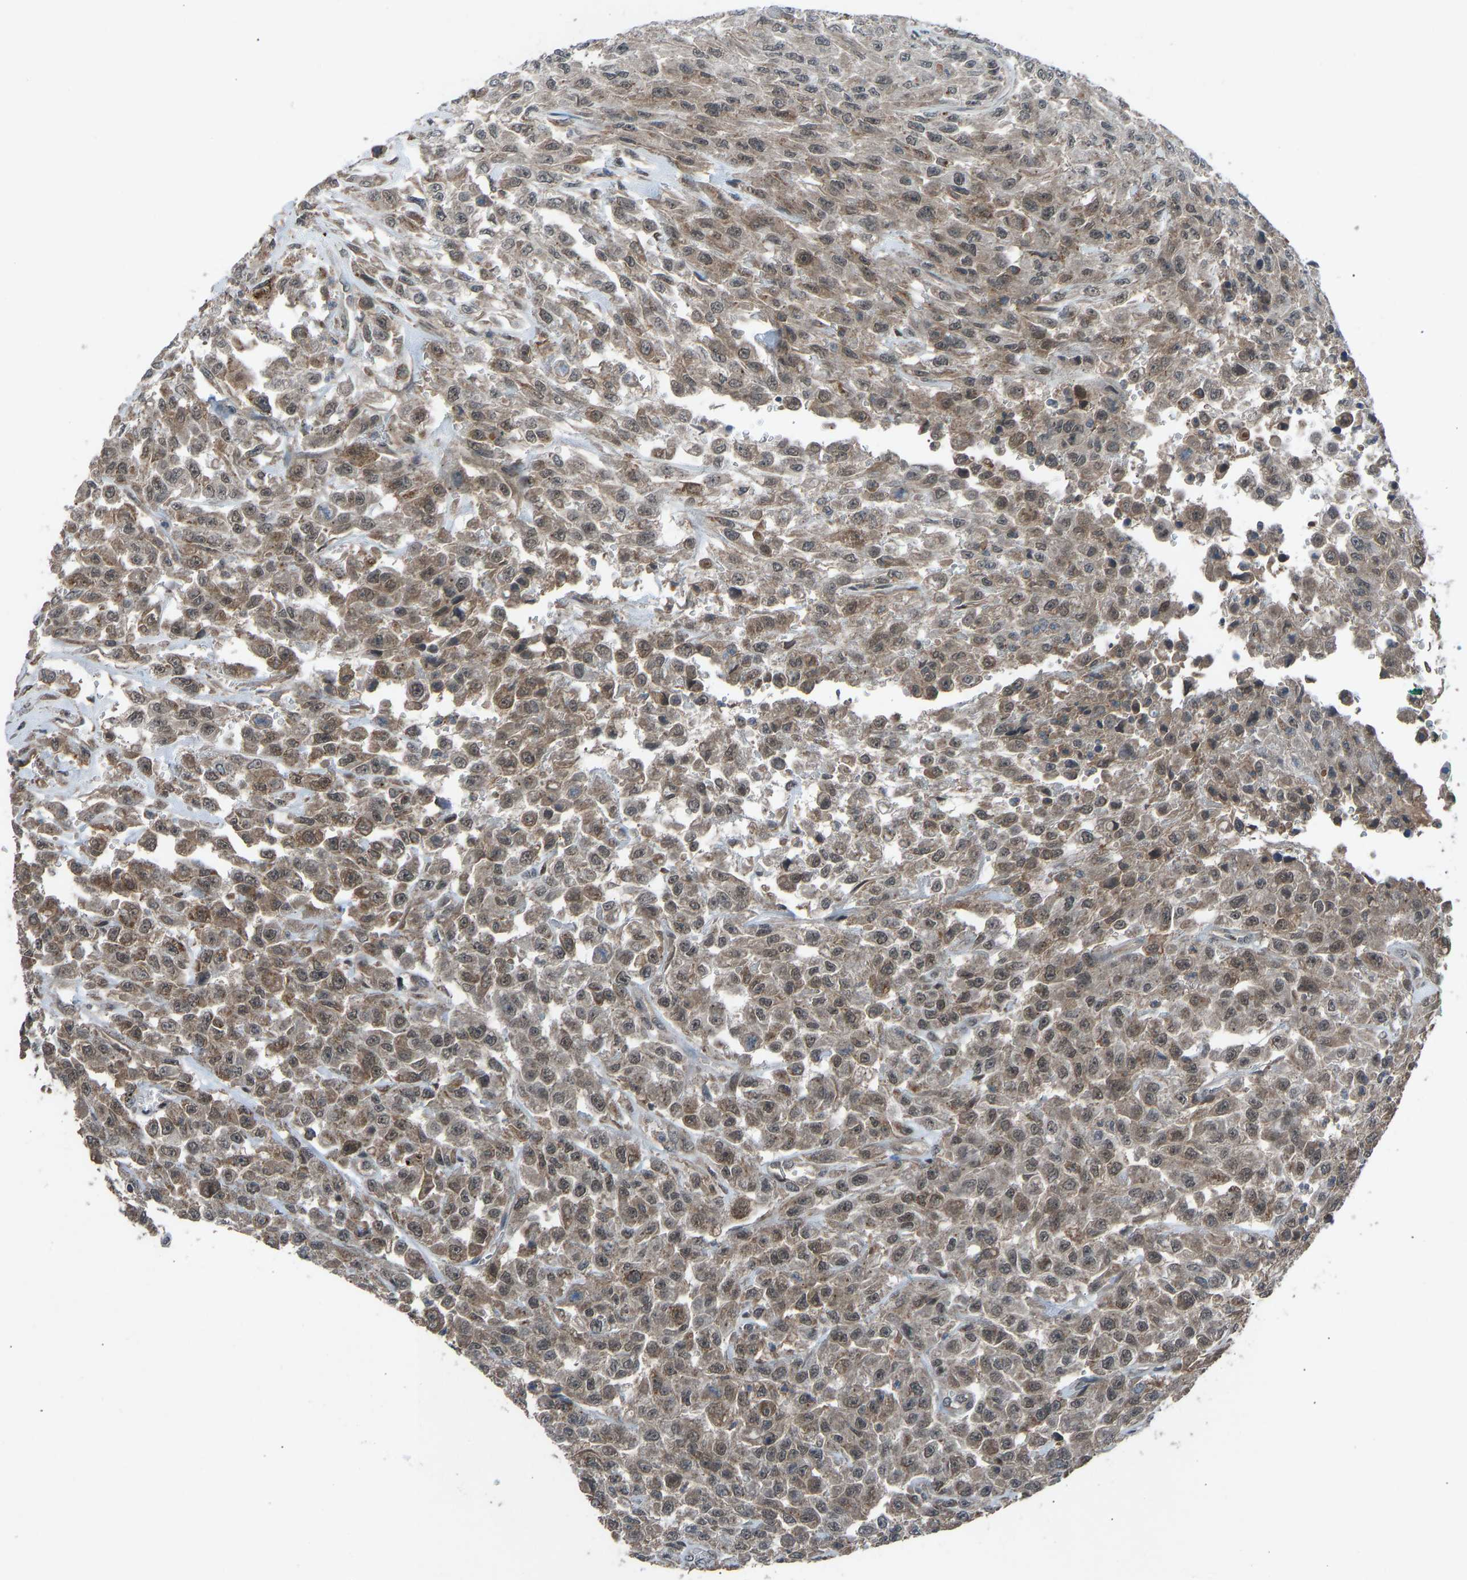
{"staining": {"intensity": "moderate", "quantity": ">75%", "location": "cytoplasmic/membranous"}, "tissue": "urothelial cancer", "cell_type": "Tumor cells", "image_type": "cancer", "snomed": [{"axis": "morphology", "description": "Urothelial carcinoma, High grade"}, {"axis": "topography", "description": "Urinary bladder"}], "caption": "Immunohistochemistry (IHC) image of neoplastic tissue: human urothelial cancer stained using immunohistochemistry (IHC) displays medium levels of moderate protein expression localized specifically in the cytoplasmic/membranous of tumor cells, appearing as a cytoplasmic/membranous brown color.", "gene": "SLC43A1", "patient": {"sex": "male", "age": 46}}